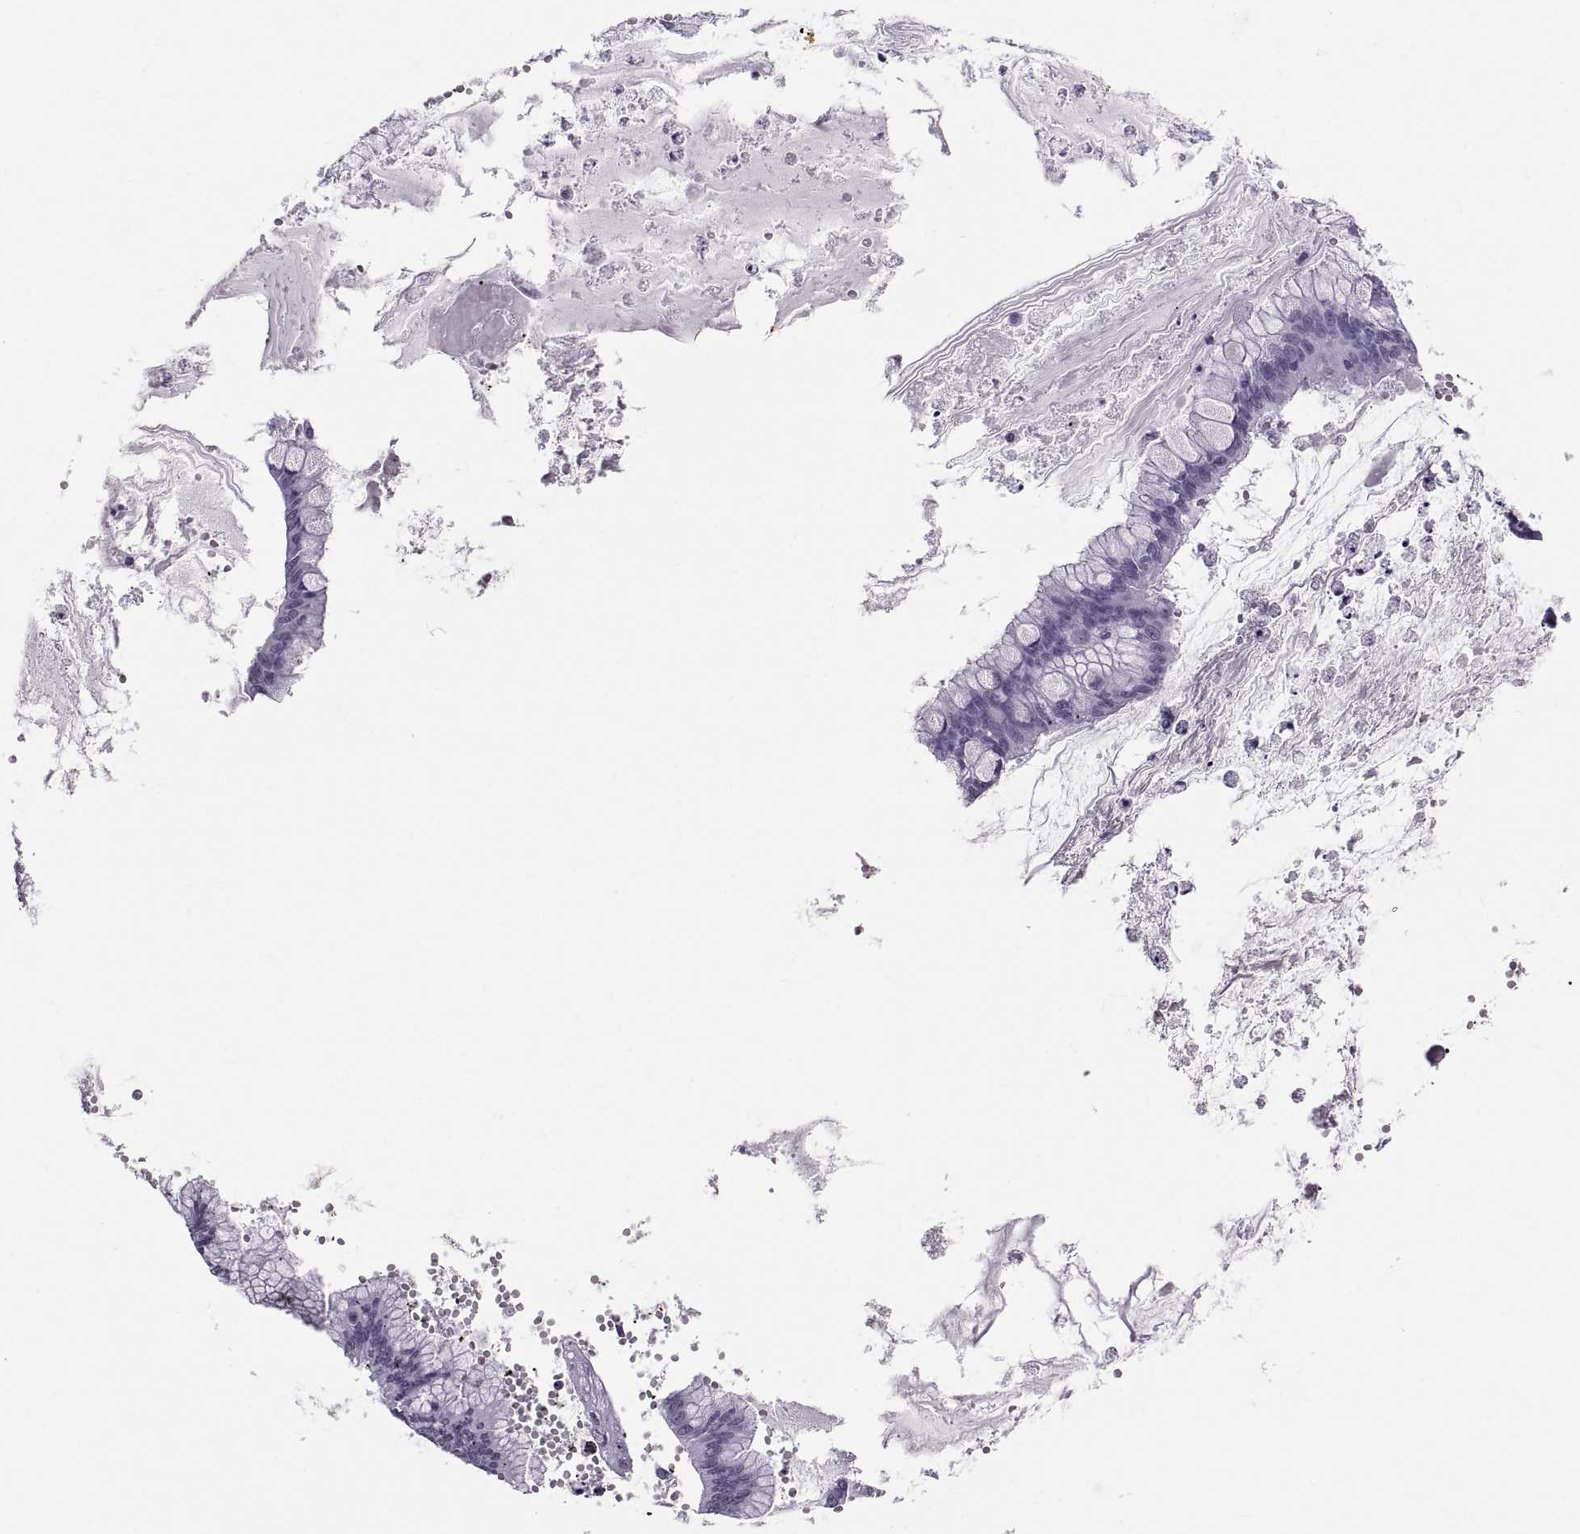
{"staining": {"intensity": "negative", "quantity": "none", "location": "none"}, "tissue": "ovarian cancer", "cell_type": "Tumor cells", "image_type": "cancer", "snomed": [{"axis": "morphology", "description": "Cystadenocarcinoma, mucinous, NOS"}, {"axis": "topography", "description": "Ovary"}], "caption": "This is an immunohistochemistry image of mucinous cystadenocarcinoma (ovarian). There is no staining in tumor cells.", "gene": "NEUROD6", "patient": {"sex": "female", "age": 67}}